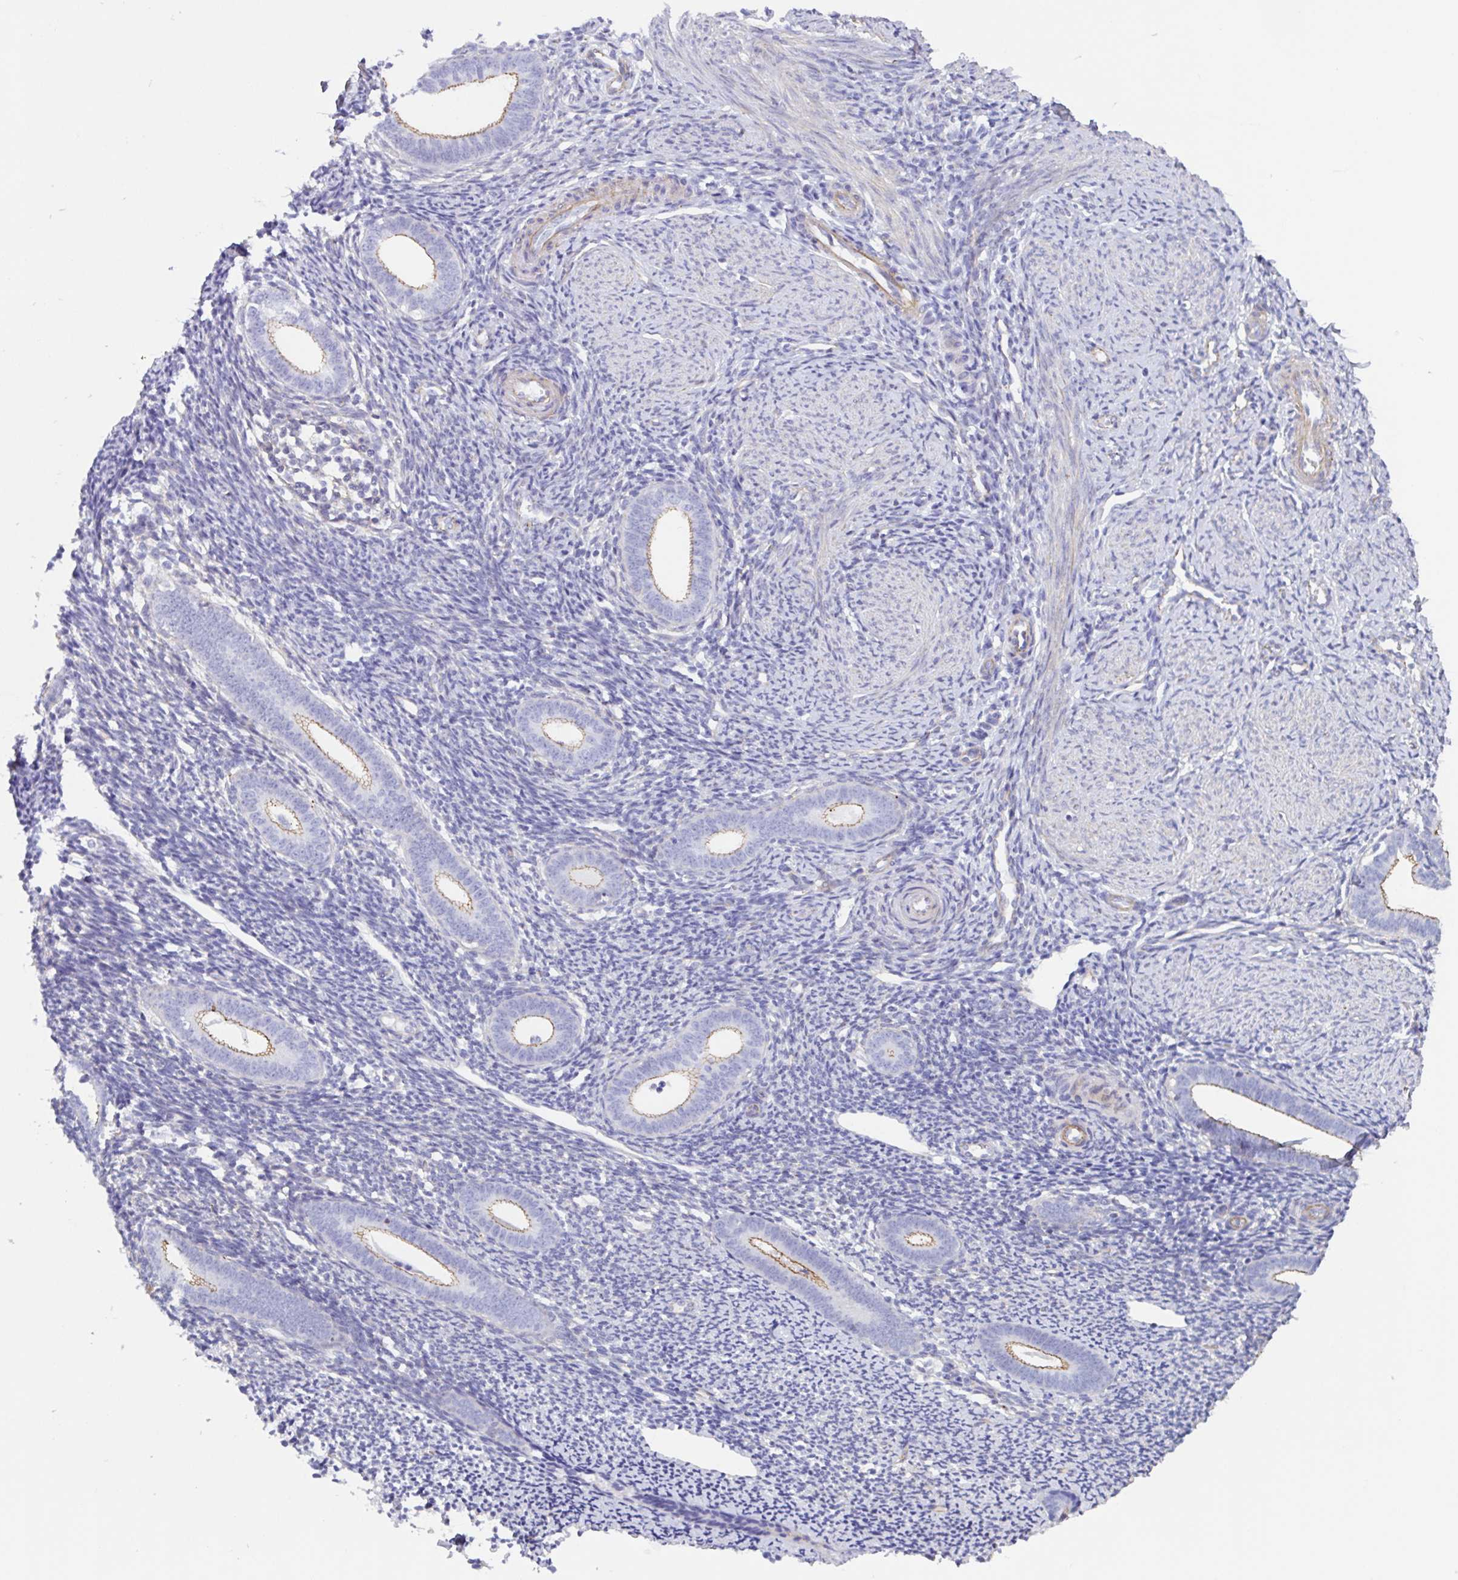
{"staining": {"intensity": "negative", "quantity": "none", "location": "none"}, "tissue": "endometrium", "cell_type": "Cells in endometrial stroma", "image_type": "normal", "snomed": [{"axis": "morphology", "description": "Normal tissue, NOS"}, {"axis": "topography", "description": "Endometrium"}], "caption": "This image is of normal endometrium stained with immunohistochemistry to label a protein in brown with the nuclei are counter-stained blue. There is no staining in cells in endometrial stroma. (DAB (3,3'-diaminobenzidine) immunohistochemistry (IHC), high magnification).", "gene": "TRAM2", "patient": {"sex": "female", "age": 39}}